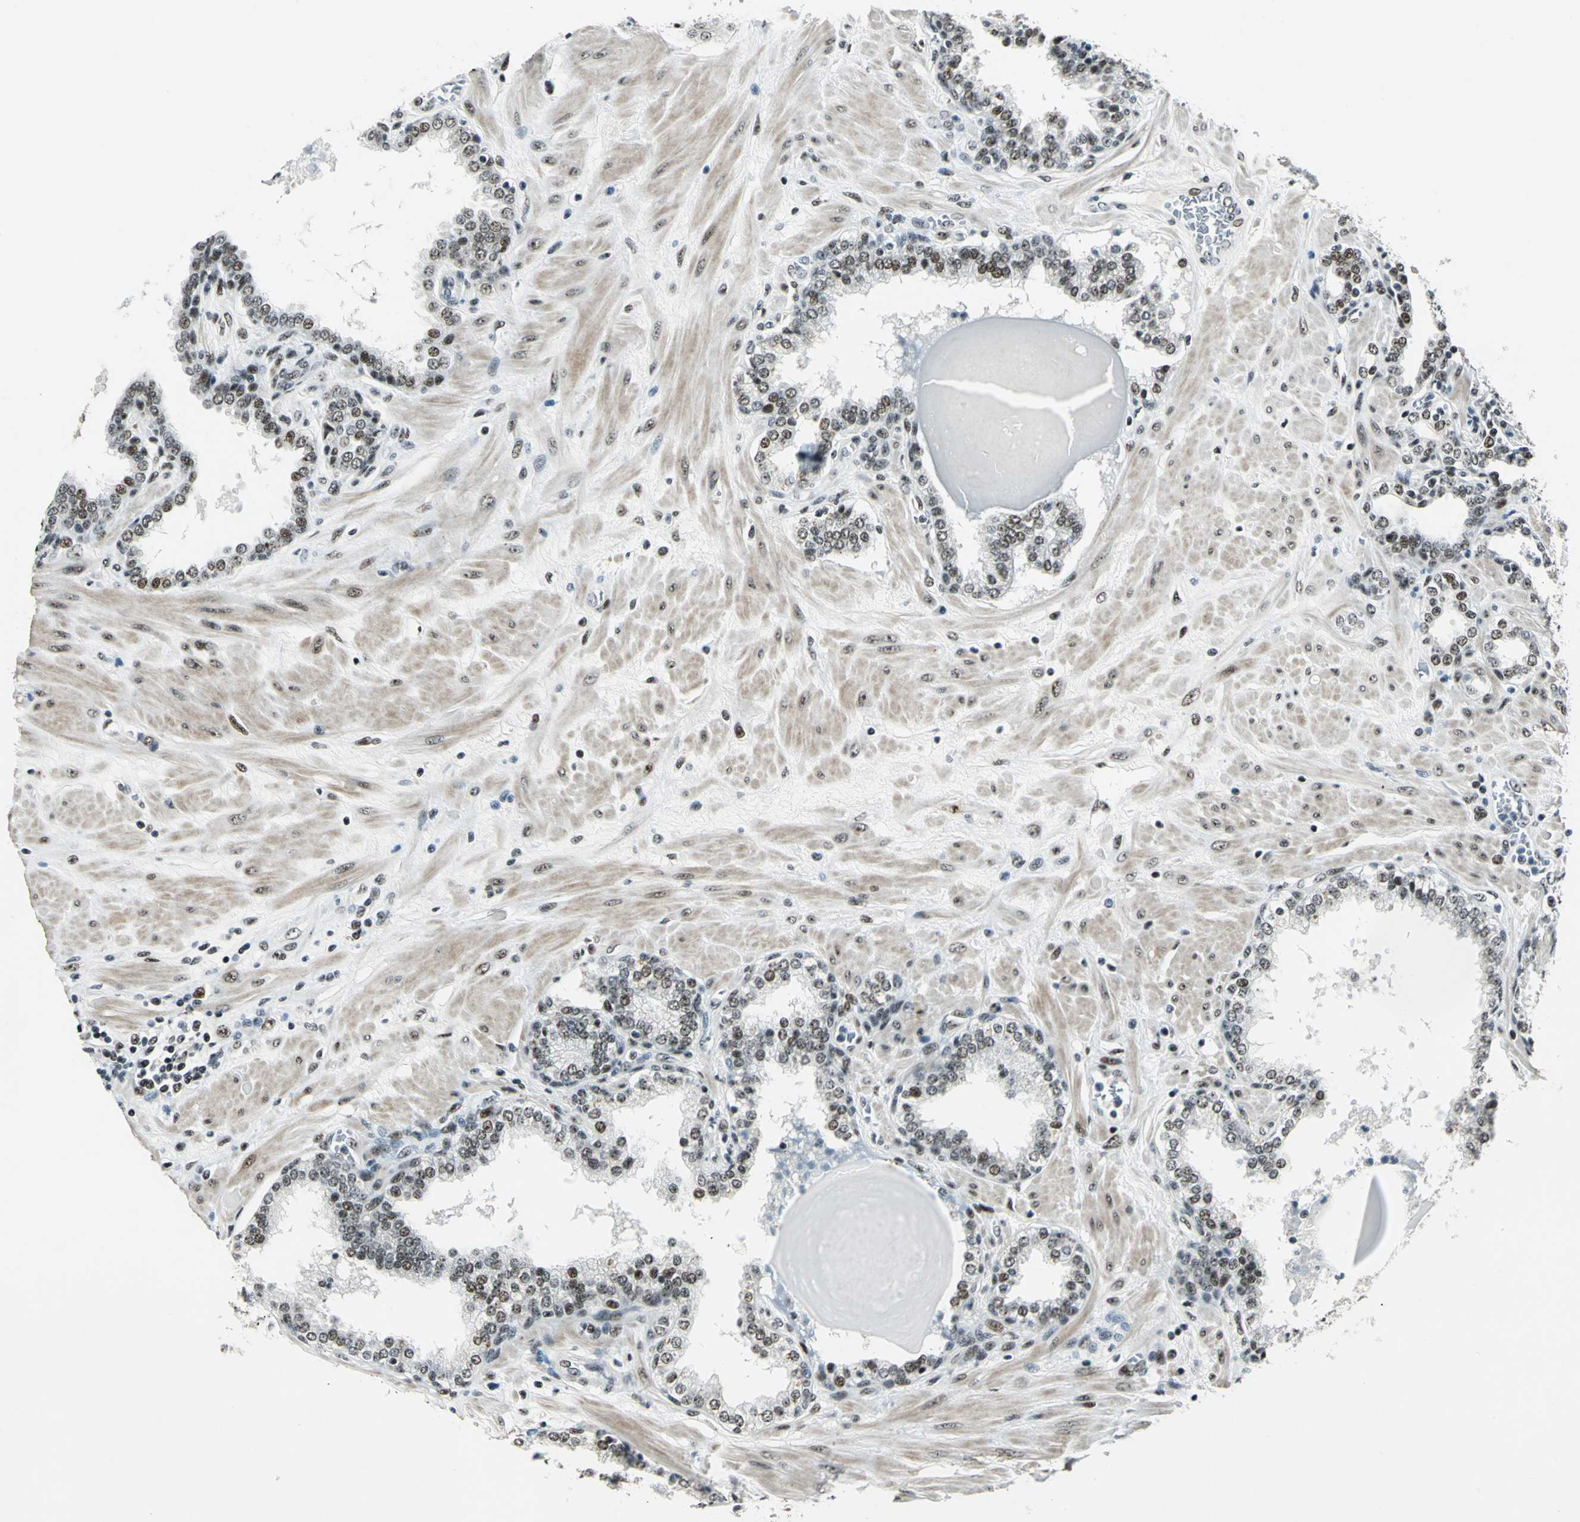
{"staining": {"intensity": "strong", "quantity": ">75%", "location": "nuclear"}, "tissue": "prostate", "cell_type": "Glandular cells", "image_type": "normal", "snomed": [{"axis": "morphology", "description": "Normal tissue, NOS"}, {"axis": "topography", "description": "Prostate"}], "caption": "Strong nuclear staining is identified in approximately >75% of glandular cells in normal prostate. The protein of interest is stained brown, and the nuclei are stained in blue (DAB IHC with brightfield microscopy, high magnification).", "gene": "KAT6B", "patient": {"sex": "male", "age": 51}}